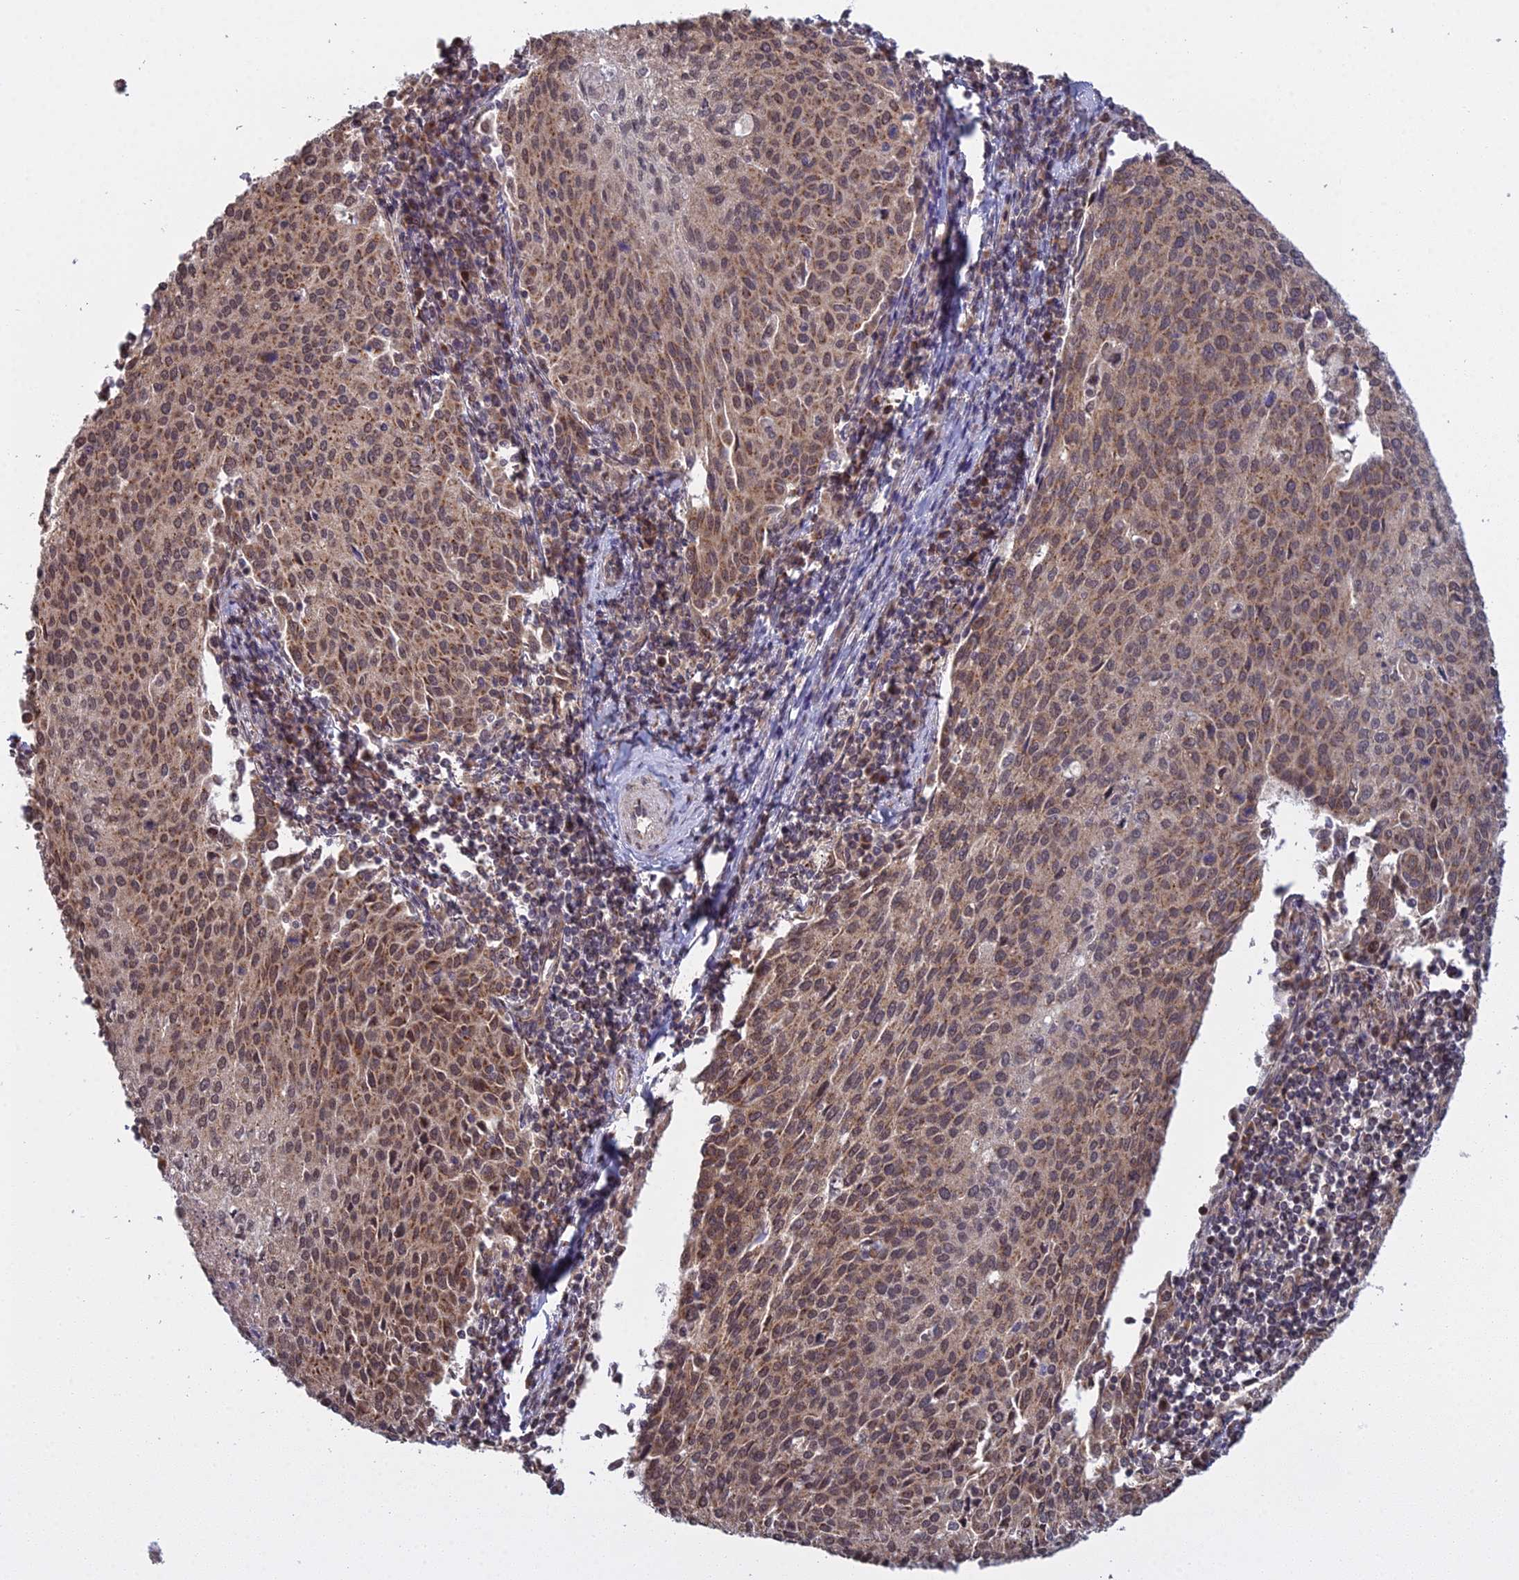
{"staining": {"intensity": "moderate", "quantity": ">75%", "location": "cytoplasmic/membranous"}, "tissue": "cervical cancer", "cell_type": "Tumor cells", "image_type": "cancer", "snomed": [{"axis": "morphology", "description": "Squamous cell carcinoma, NOS"}, {"axis": "topography", "description": "Cervix"}], "caption": "IHC of human cervical cancer displays medium levels of moderate cytoplasmic/membranous staining in approximately >75% of tumor cells.", "gene": "MEOX1", "patient": {"sex": "female", "age": 46}}